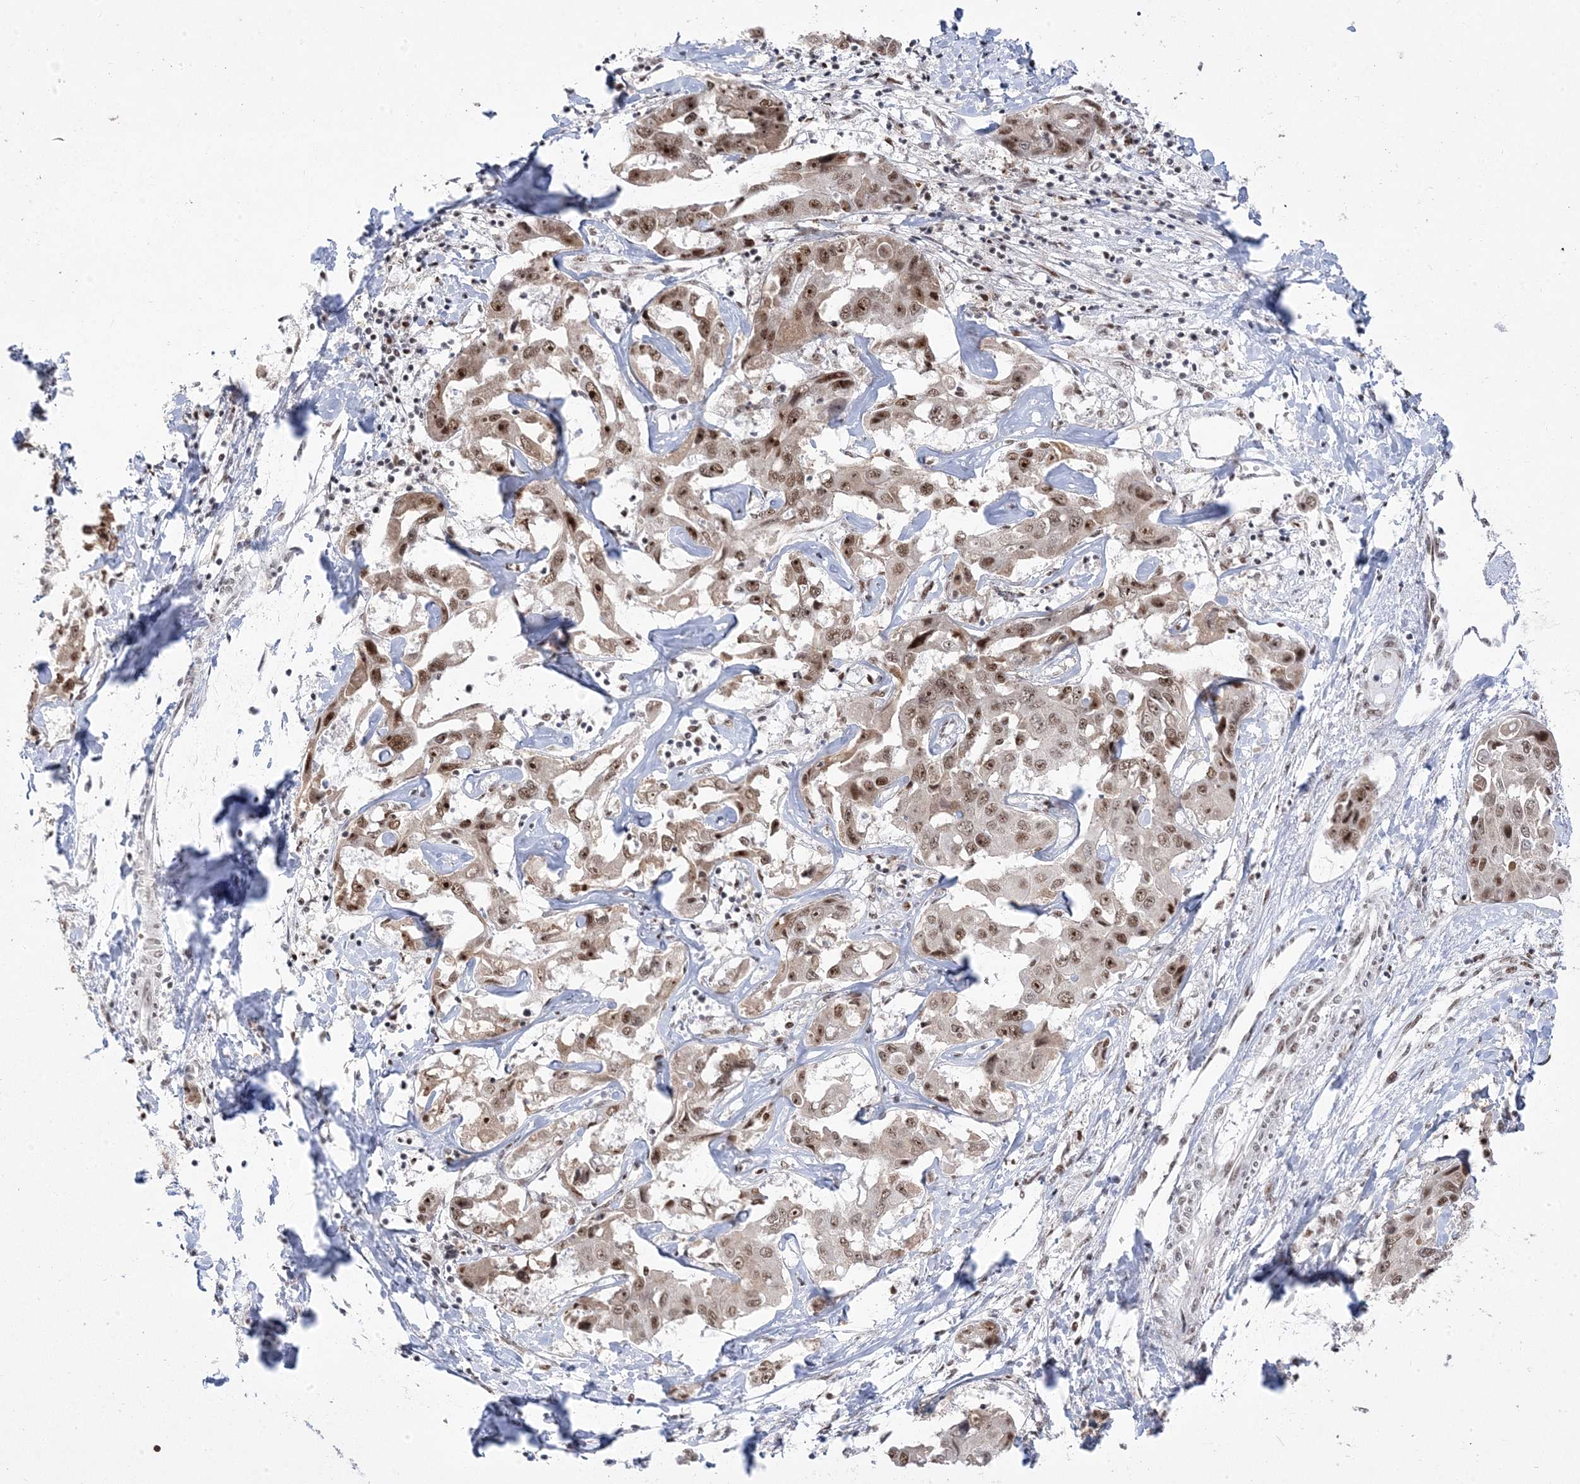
{"staining": {"intensity": "moderate", "quantity": ">75%", "location": "nuclear"}, "tissue": "liver cancer", "cell_type": "Tumor cells", "image_type": "cancer", "snomed": [{"axis": "morphology", "description": "Cholangiocarcinoma"}, {"axis": "topography", "description": "Liver"}], "caption": "Protein staining by IHC reveals moderate nuclear expression in approximately >75% of tumor cells in liver cancer. (Stains: DAB in brown, nuclei in blue, Microscopy: brightfield microscopy at high magnification).", "gene": "MTREX", "patient": {"sex": "male", "age": 59}}